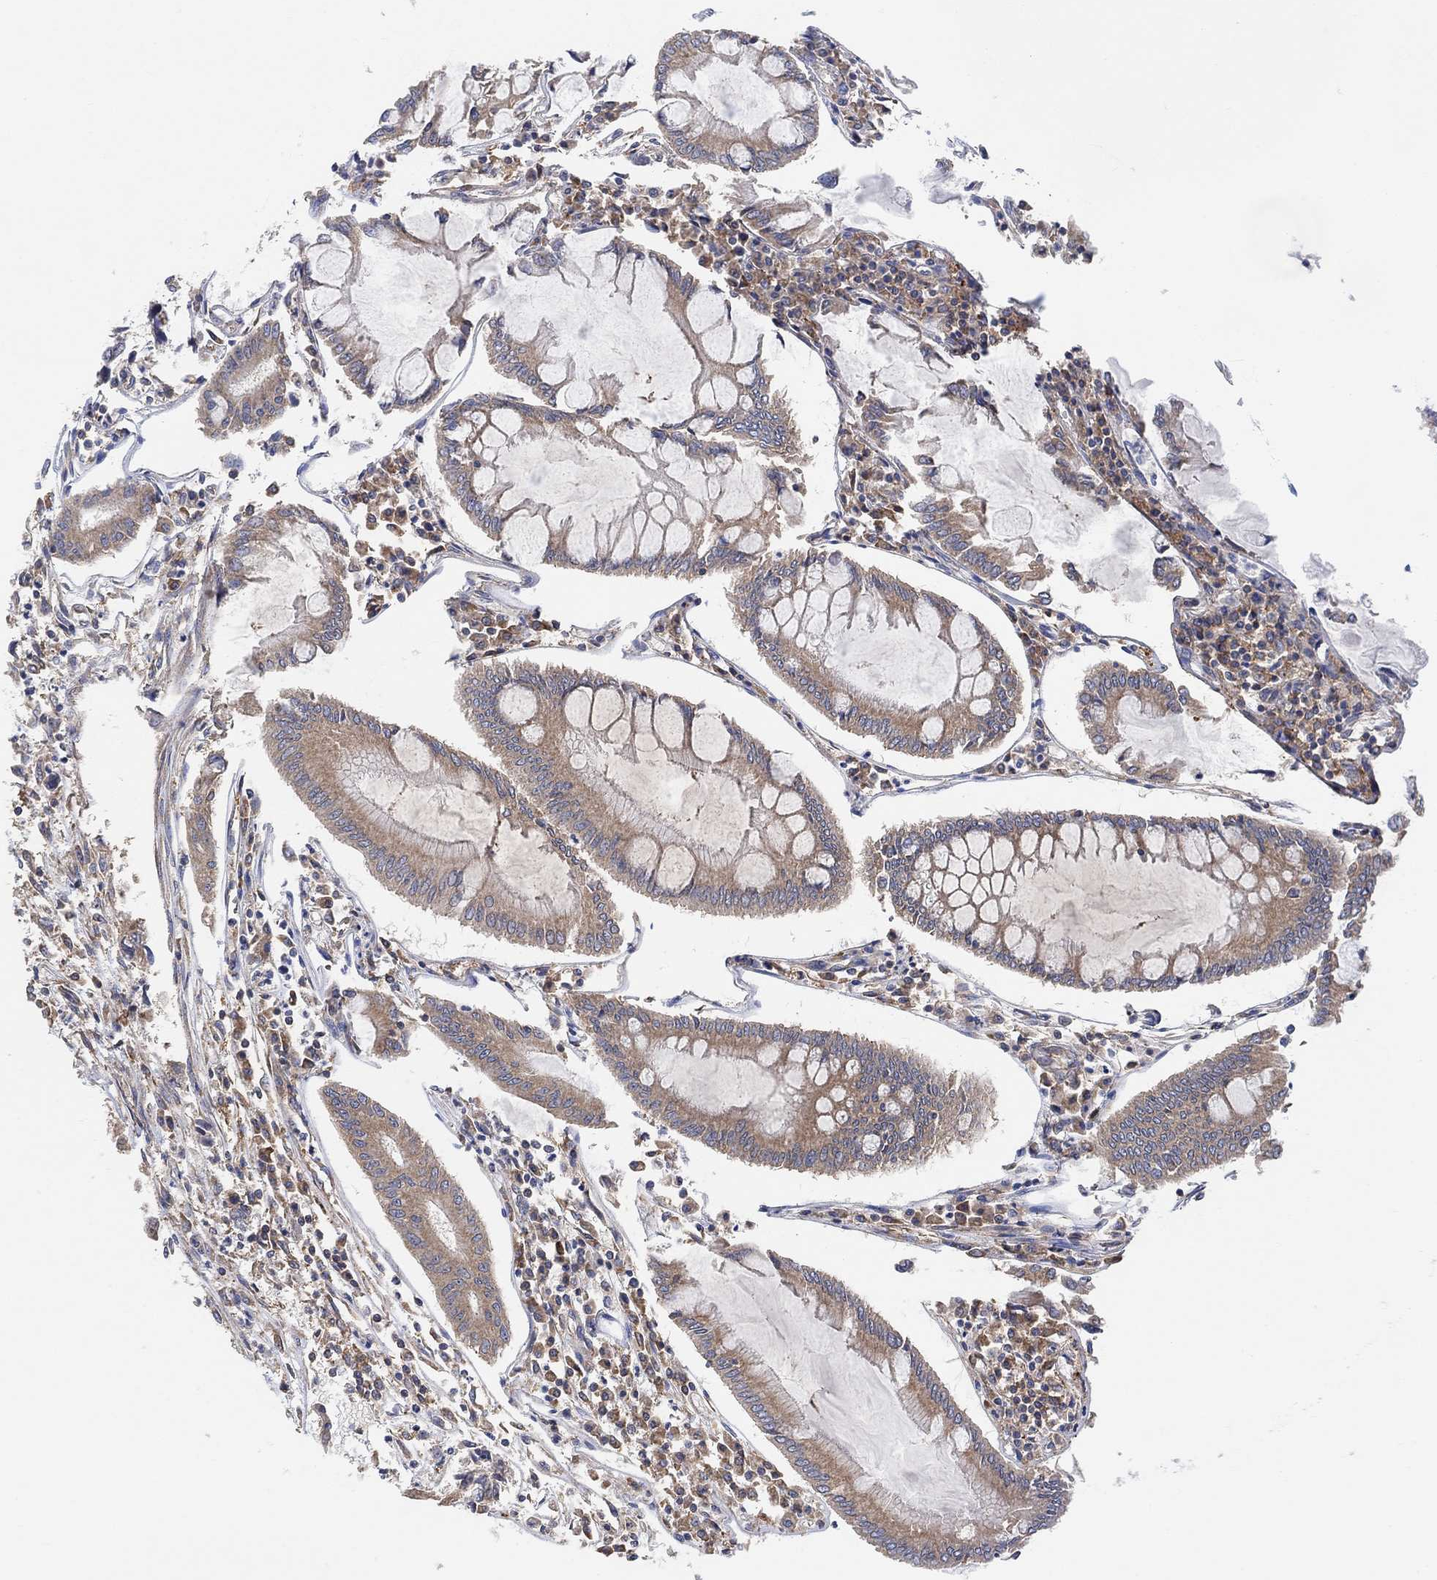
{"staining": {"intensity": "moderate", "quantity": "25%-75%", "location": "cytoplasmic/membranous"}, "tissue": "colorectal cancer", "cell_type": "Tumor cells", "image_type": "cancer", "snomed": [{"axis": "morphology", "description": "Adenocarcinoma, NOS"}, {"axis": "topography", "description": "Colon"}], "caption": "Colorectal adenocarcinoma stained for a protein reveals moderate cytoplasmic/membranous positivity in tumor cells.", "gene": "BLOC1S3", "patient": {"sex": "female", "age": 65}}